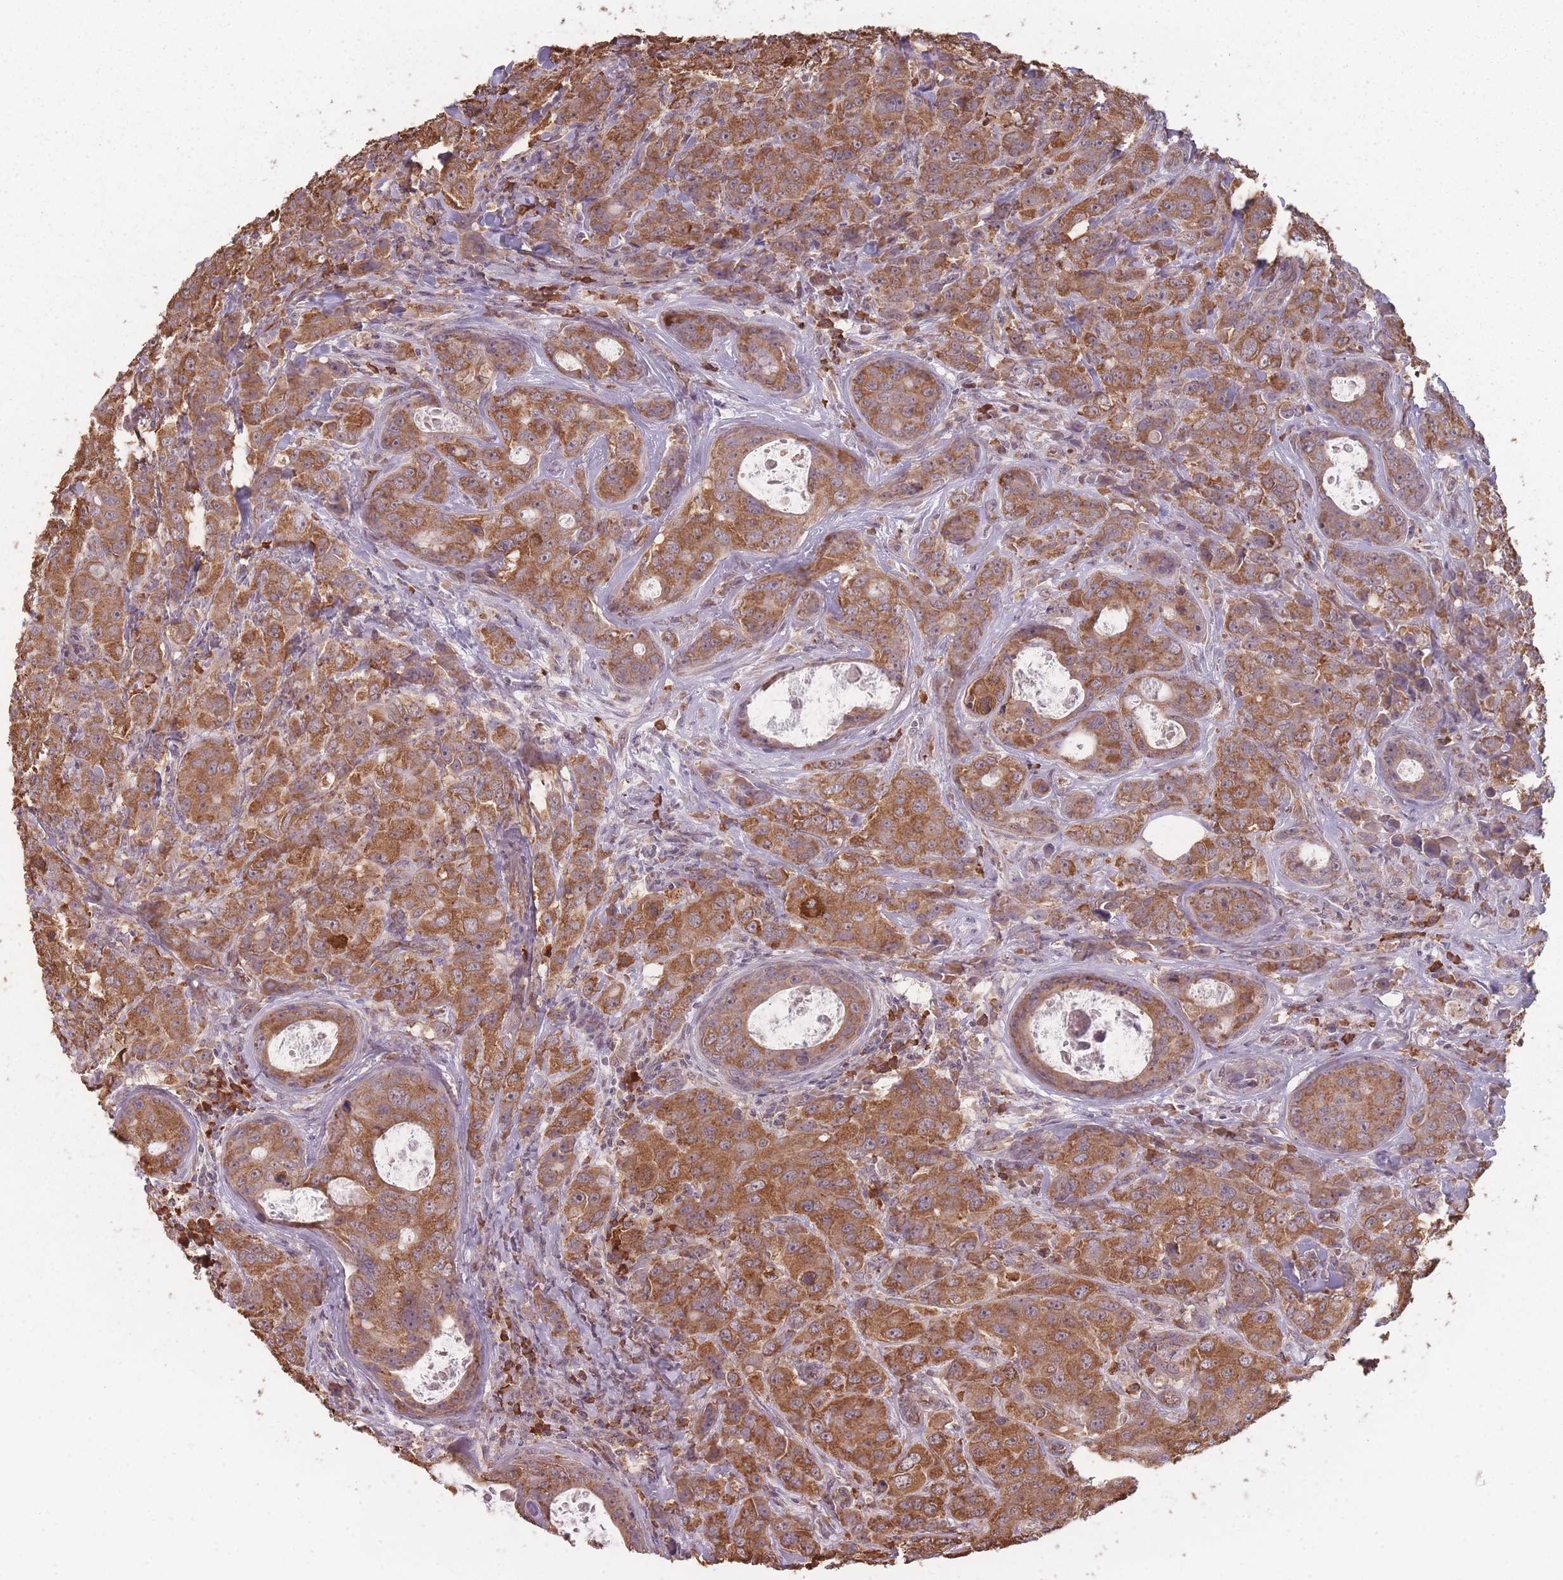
{"staining": {"intensity": "strong", "quantity": ">75%", "location": "cytoplasmic/membranous"}, "tissue": "breast cancer", "cell_type": "Tumor cells", "image_type": "cancer", "snomed": [{"axis": "morphology", "description": "Duct carcinoma"}, {"axis": "topography", "description": "Breast"}], "caption": "The image shows a brown stain indicating the presence of a protein in the cytoplasmic/membranous of tumor cells in invasive ductal carcinoma (breast). (brown staining indicates protein expression, while blue staining denotes nuclei).", "gene": "SANBR", "patient": {"sex": "female", "age": 43}}